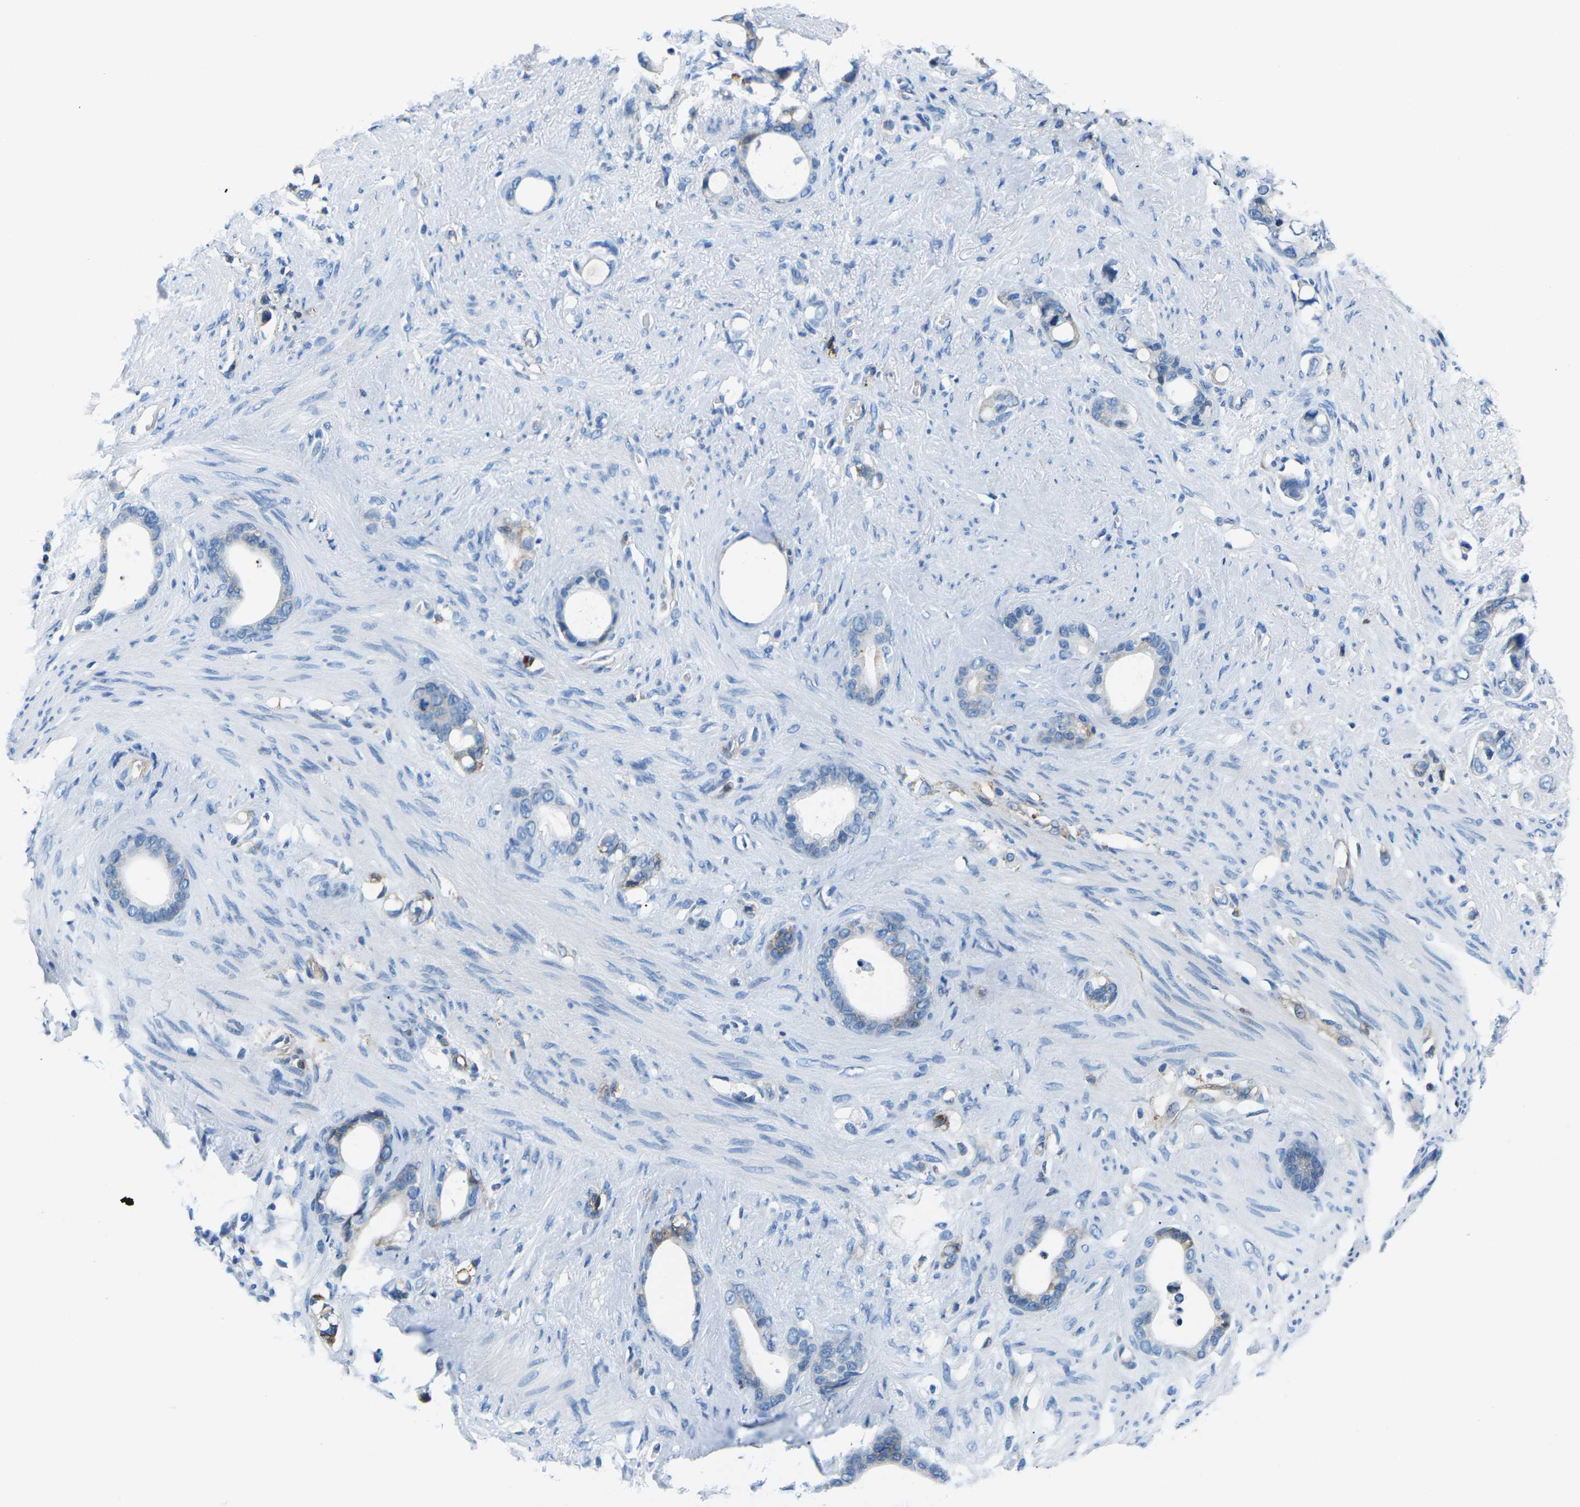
{"staining": {"intensity": "negative", "quantity": "none", "location": "none"}, "tissue": "stomach cancer", "cell_type": "Tumor cells", "image_type": "cancer", "snomed": [{"axis": "morphology", "description": "Adenocarcinoma, NOS"}, {"axis": "topography", "description": "Stomach"}], "caption": "Immunohistochemical staining of stomach cancer (adenocarcinoma) displays no significant positivity in tumor cells.", "gene": "SOCS4", "patient": {"sex": "female", "age": 75}}